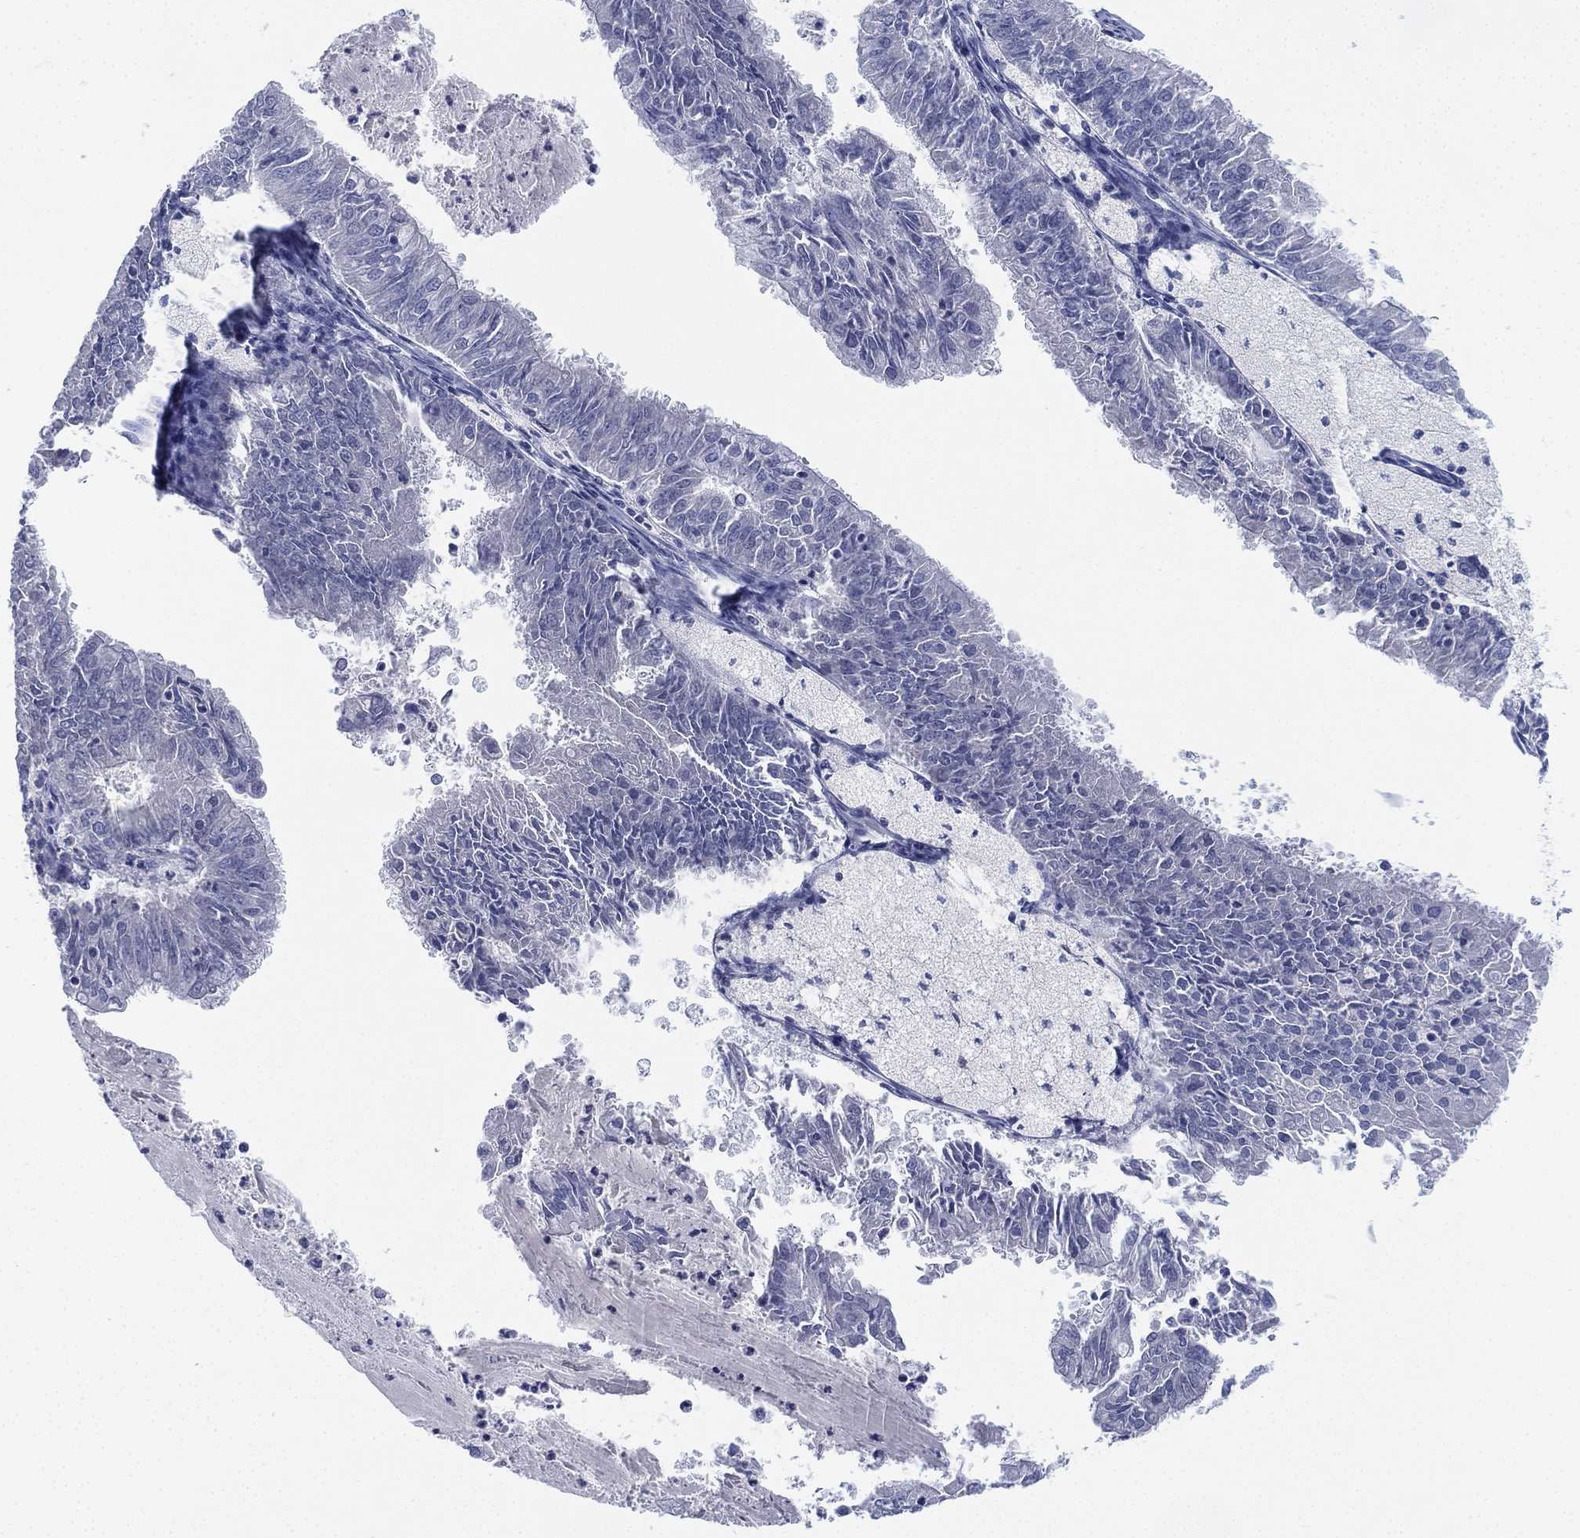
{"staining": {"intensity": "negative", "quantity": "none", "location": "none"}, "tissue": "endometrial cancer", "cell_type": "Tumor cells", "image_type": "cancer", "snomed": [{"axis": "morphology", "description": "Adenocarcinoma, NOS"}, {"axis": "topography", "description": "Endometrium"}], "caption": "Image shows no protein expression in tumor cells of adenocarcinoma (endometrial) tissue.", "gene": "ADAD2", "patient": {"sex": "female", "age": 57}}